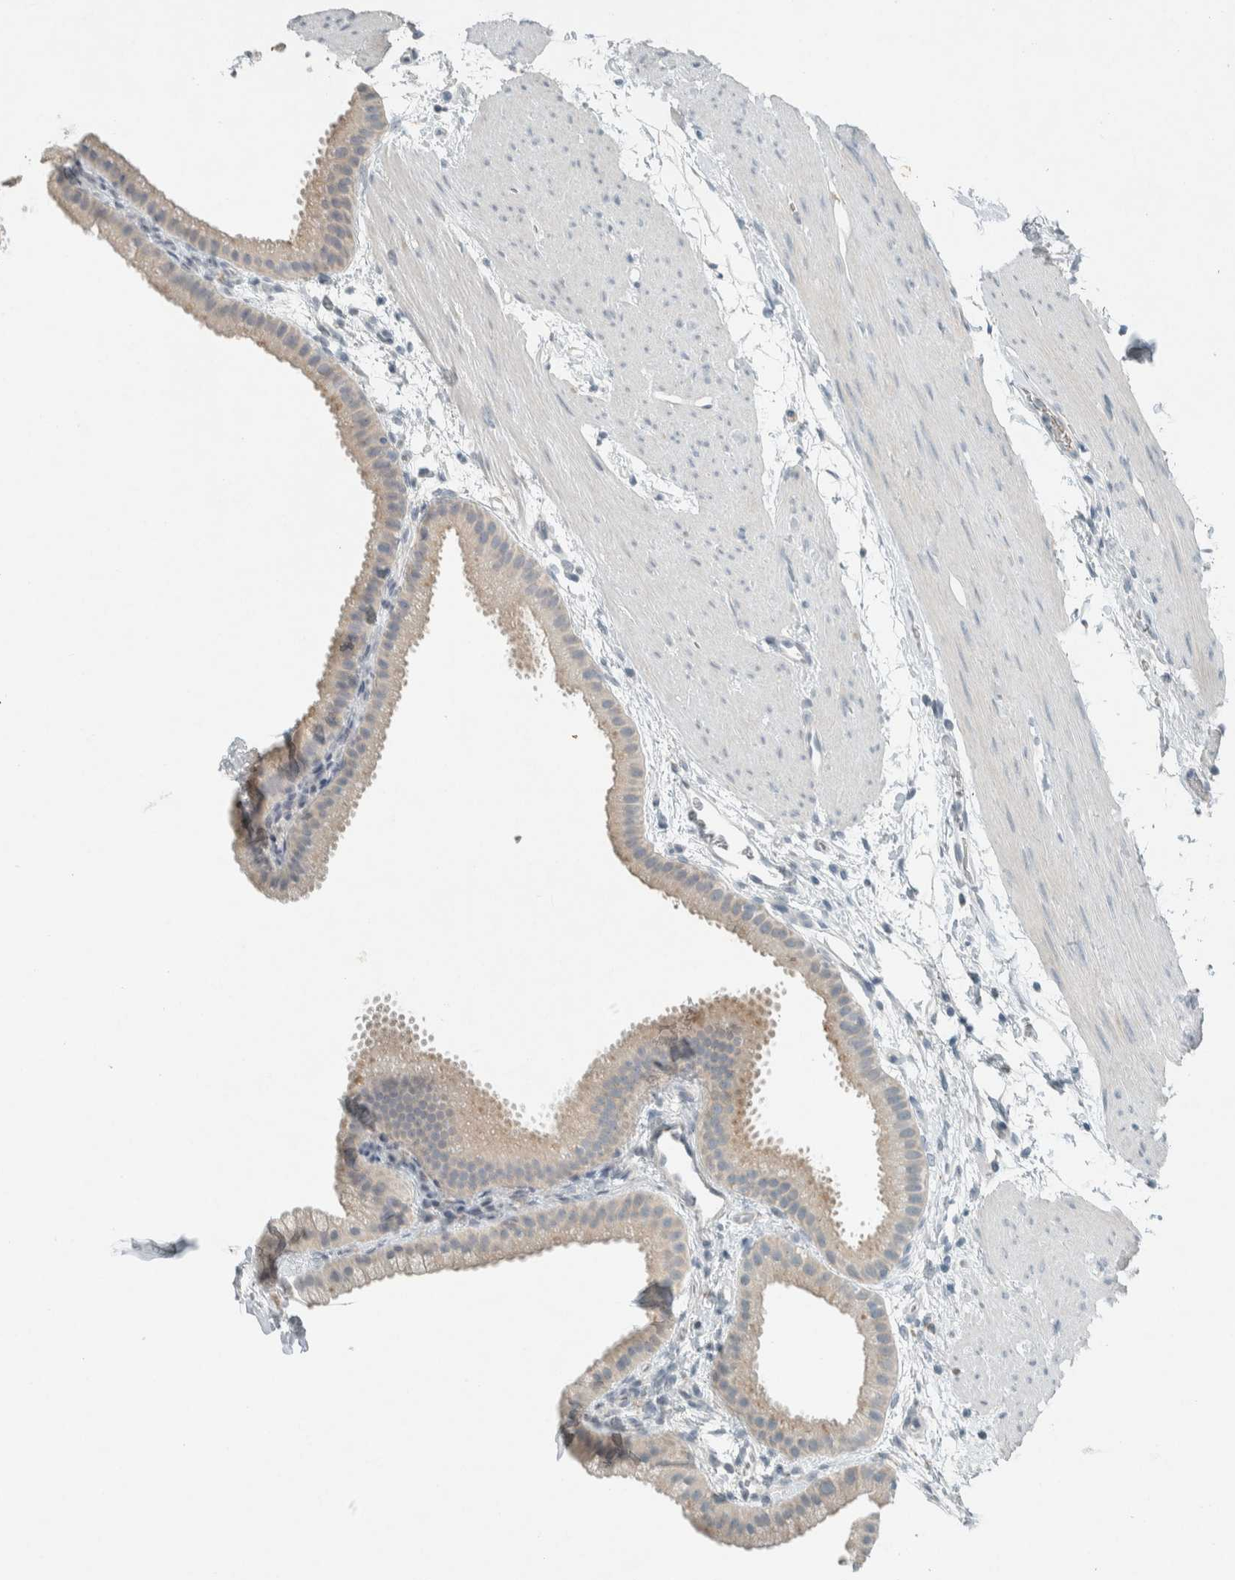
{"staining": {"intensity": "weak", "quantity": "<25%", "location": "cytoplasmic/membranous"}, "tissue": "gallbladder", "cell_type": "Glandular cells", "image_type": "normal", "snomed": [{"axis": "morphology", "description": "Normal tissue, NOS"}, {"axis": "topography", "description": "Gallbladder"}], "caption": "IHC image of benign gallbladder: gallbladder stained with DAB (3,3'-diaminobenzidine) demonstrates no significant protein staining in glandular cells.", "gene": "CERCAM", "patient": {"sex": "female", "age": 64}}